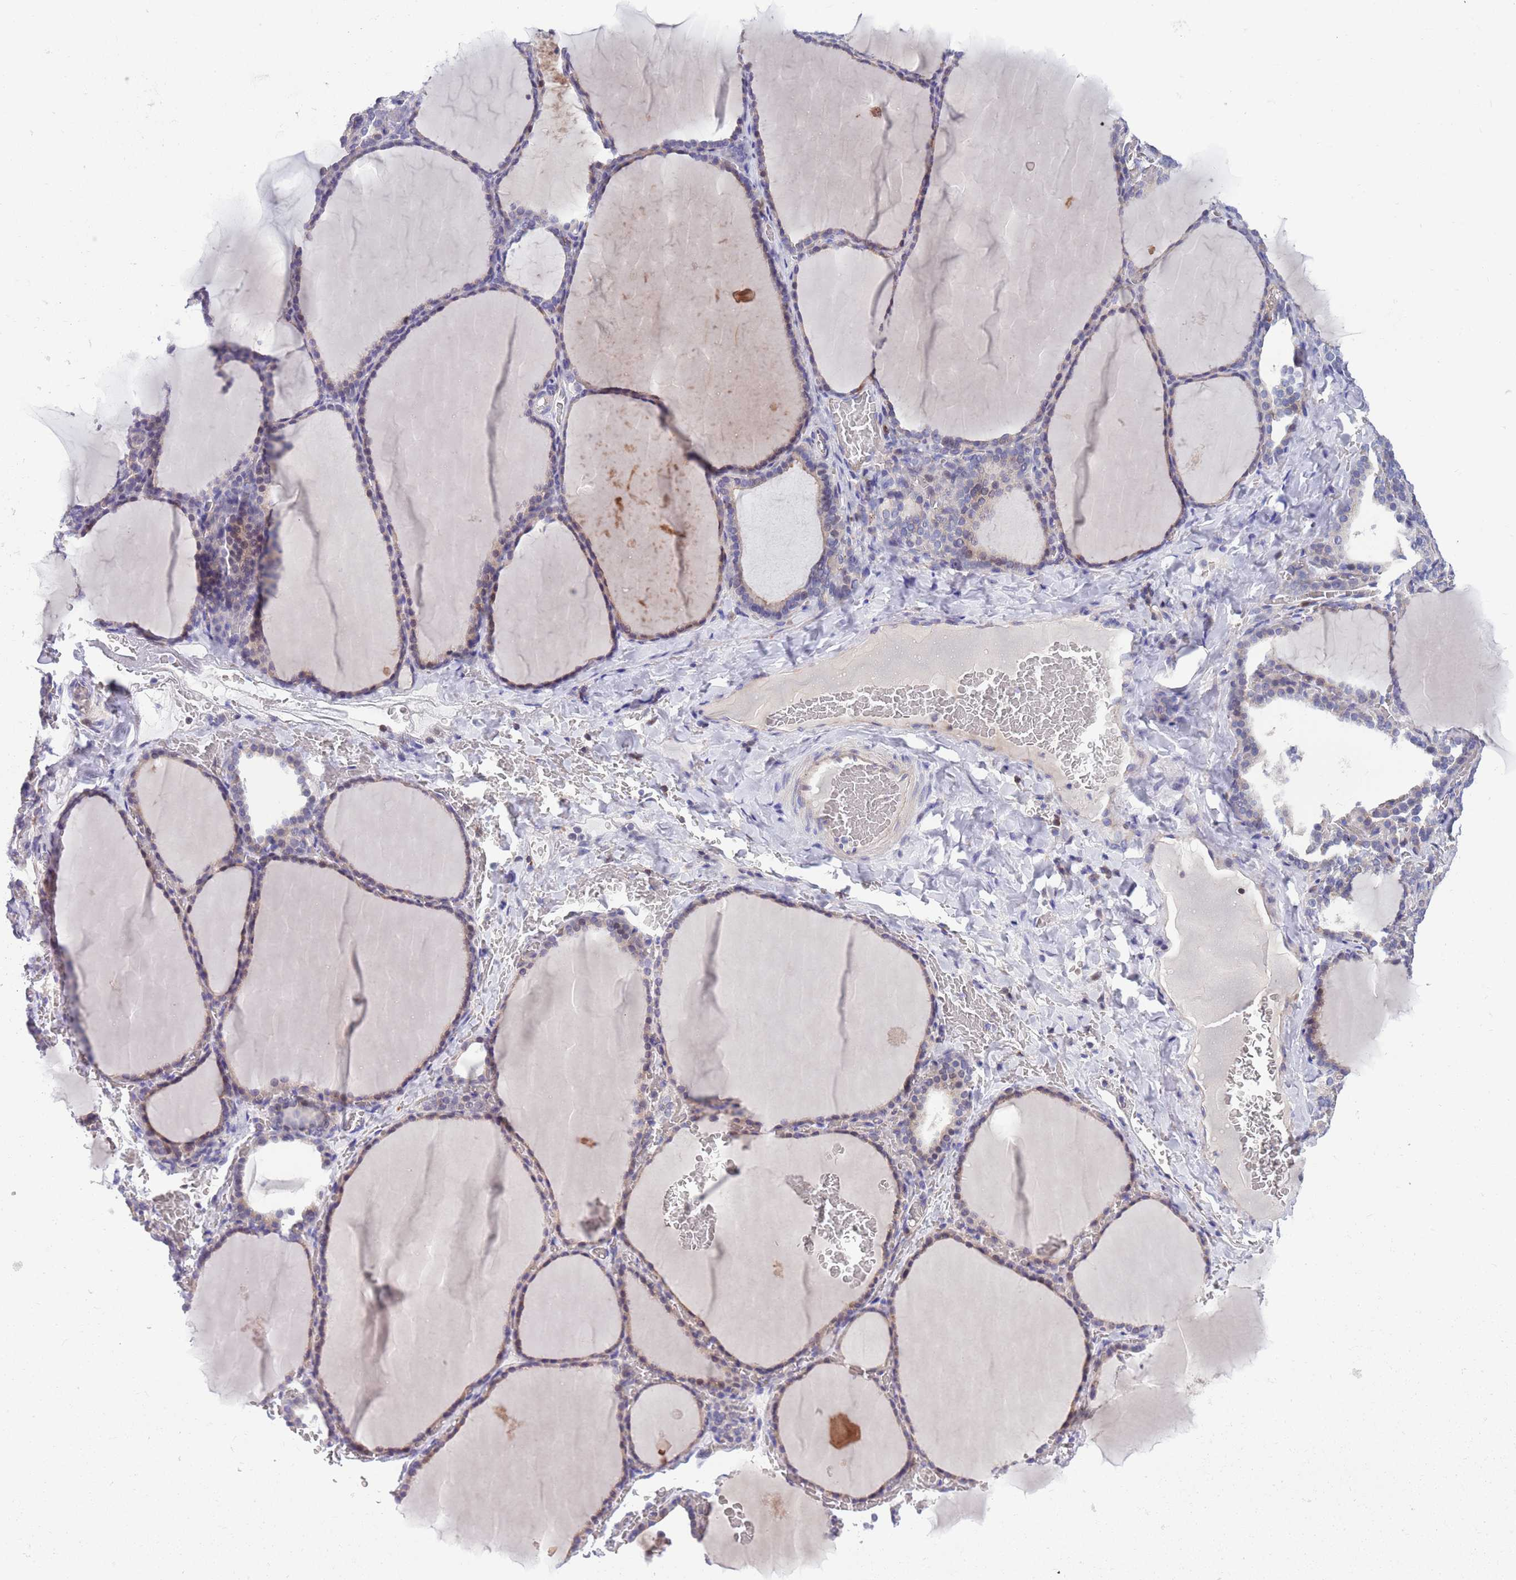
{"staining": {"intensity": "weak", "quantity": "25%-75%", "location": "cytoplasmic/membranous,nuclear"}, "tissue": "thyroid gland", "cell_type": "Glandular cells", "image_type": "normal", "snomed": [{"axis": "morphology", "description": "Normal tissue, NOS"}, {"axis": "topography", "description": "Thyroid gland"}], "caption": "Immunohistochemistry of benign thyroid gland demonstrates low levels of weak cytoplasmic/membranous,nuclear positivity in about 25%-75% of glandular cells.", "gene": "KLHL29", "patient": {"sex": "female", "age": 39}}